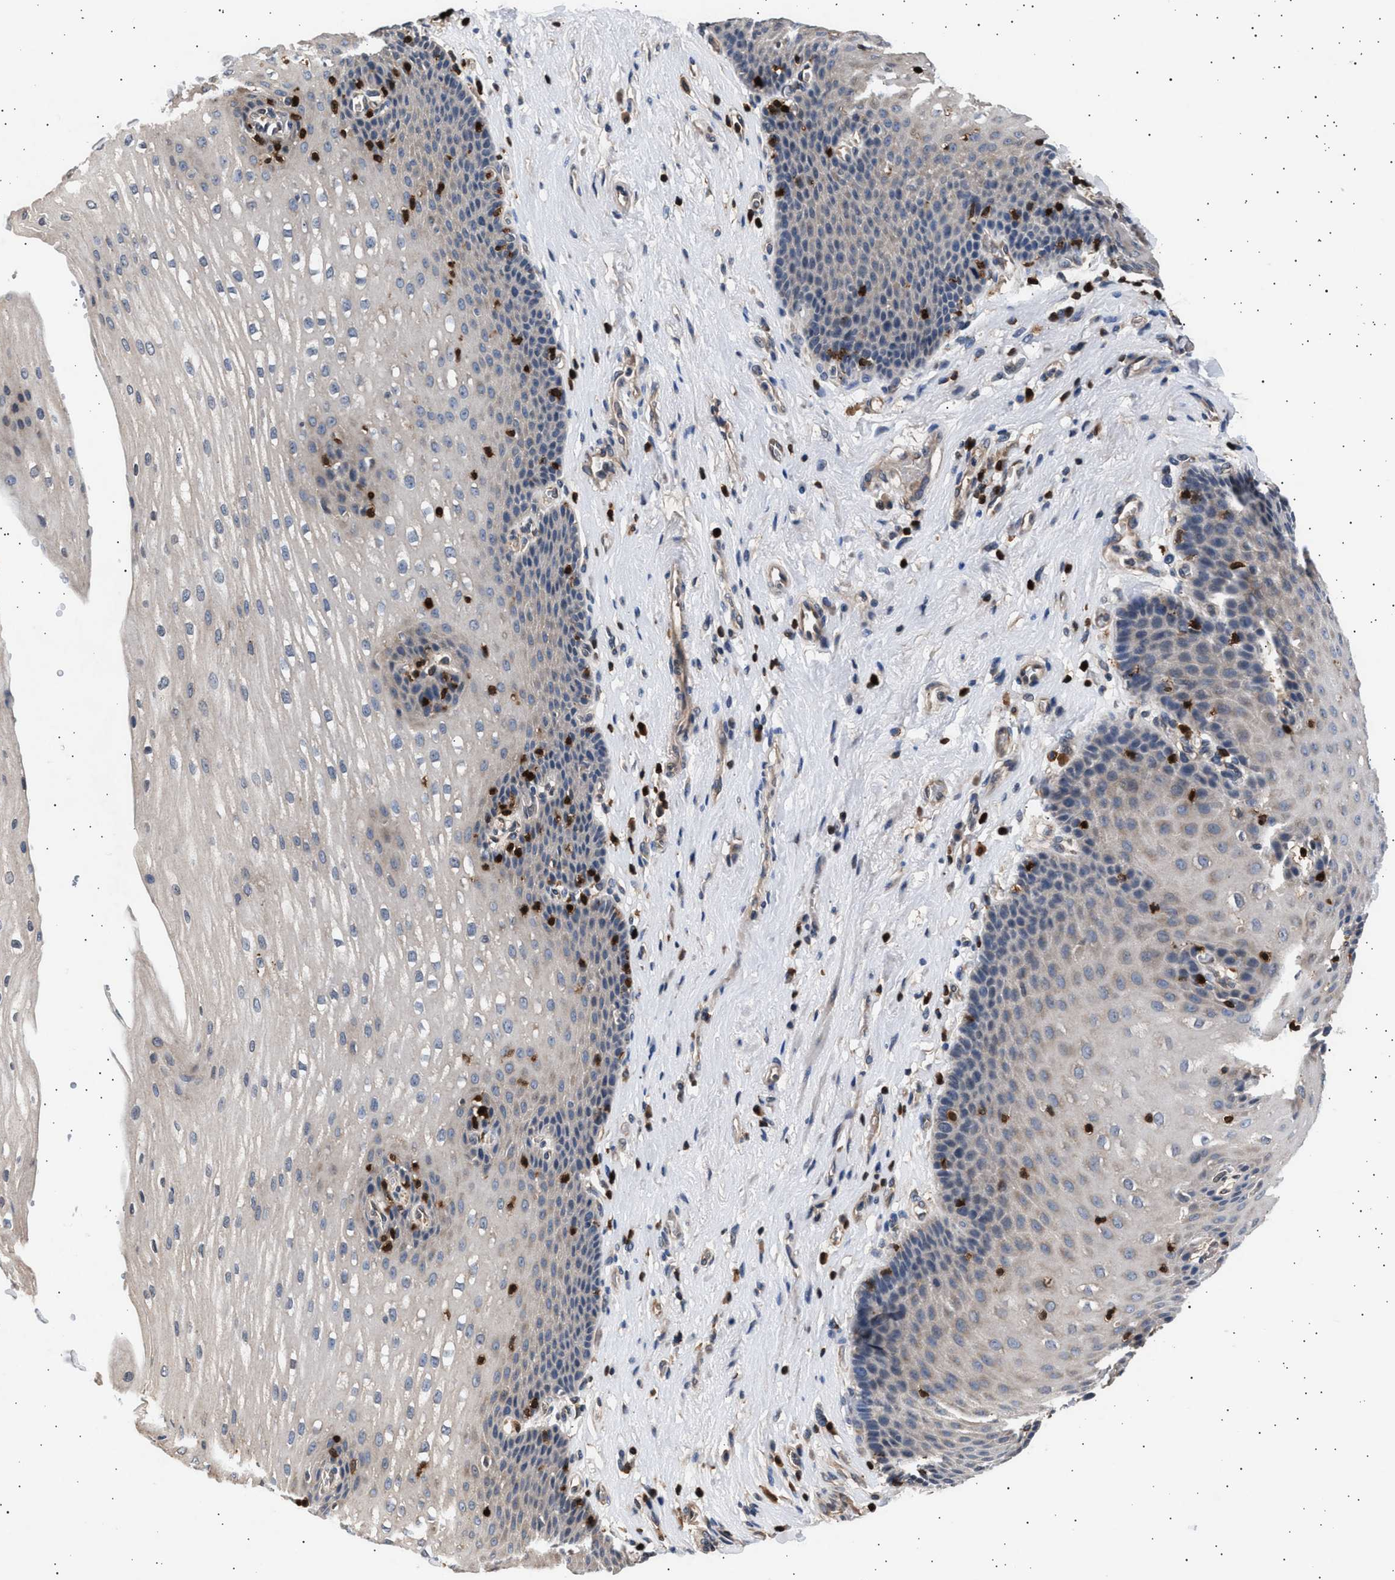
{"staining": {"intensity": "negative", "quantity": "none", "location": "none"}, "tissue": "esophagus", "cell_type": "Squamous epithelial cells", "image_type": "normal", "snomed": [{"axis": "morphology", "description": "Normal tissue, NOS"}, {"axis": "topography", "description": "Esophagus"}], "caption": "A high-resolution micrograph shows immunohistochemistry (IHC) staining of normal esophagus, which demonstrates no significant positivity in squamous epithelial cells. (Stains: DAB IHC with hematoxylin counter stain, Microscopy: brightfield microscopy at high magnification).", "gene": "GRAP2", "patient": {"sex": "male", "age": 48}}